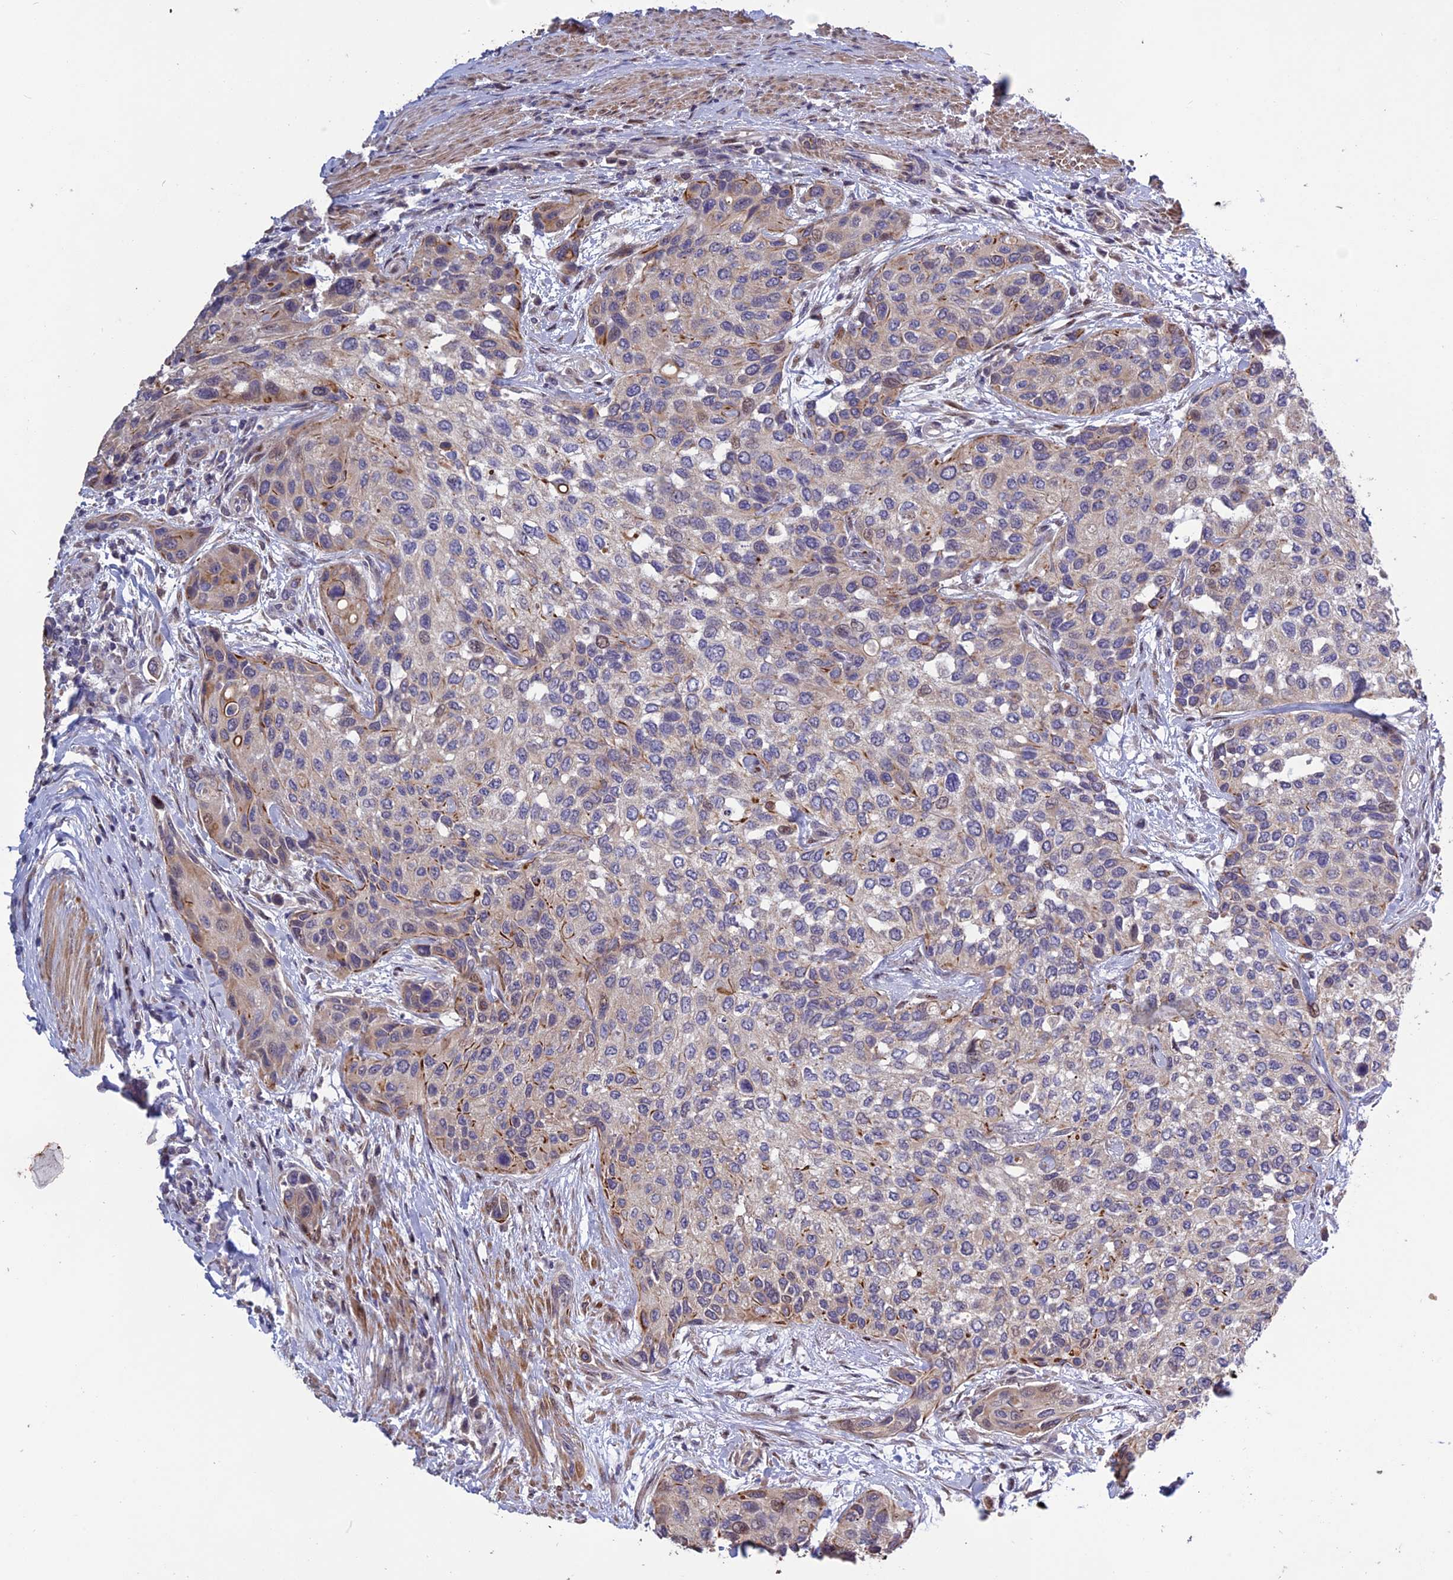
{"staining": {"intensity": "moderate", "quantity": "<25%", "location": "cytoplasmic/membranous"}, "tissue": "urothelial cancer", "cell_type": "Tumor cells", "image_type": "cancer", "snomed": [{"axis": "morphology", "description": "Normal tissue, NOS"}, {"axis": "morphology", "description": "Urothelial carcinoma, High grade"}, {"axis": "topography", "description": "Vascular tissue"}, {"axis": "topography", "description": "Urinary bladder"}], "caption": "Moderate cytoplasmic/membranous protein positivity is appreciated in about <25% of tumor cells in urothelial cancer.", "gene": "SPG21", "patient": {"sex": "female", "age": 56}}